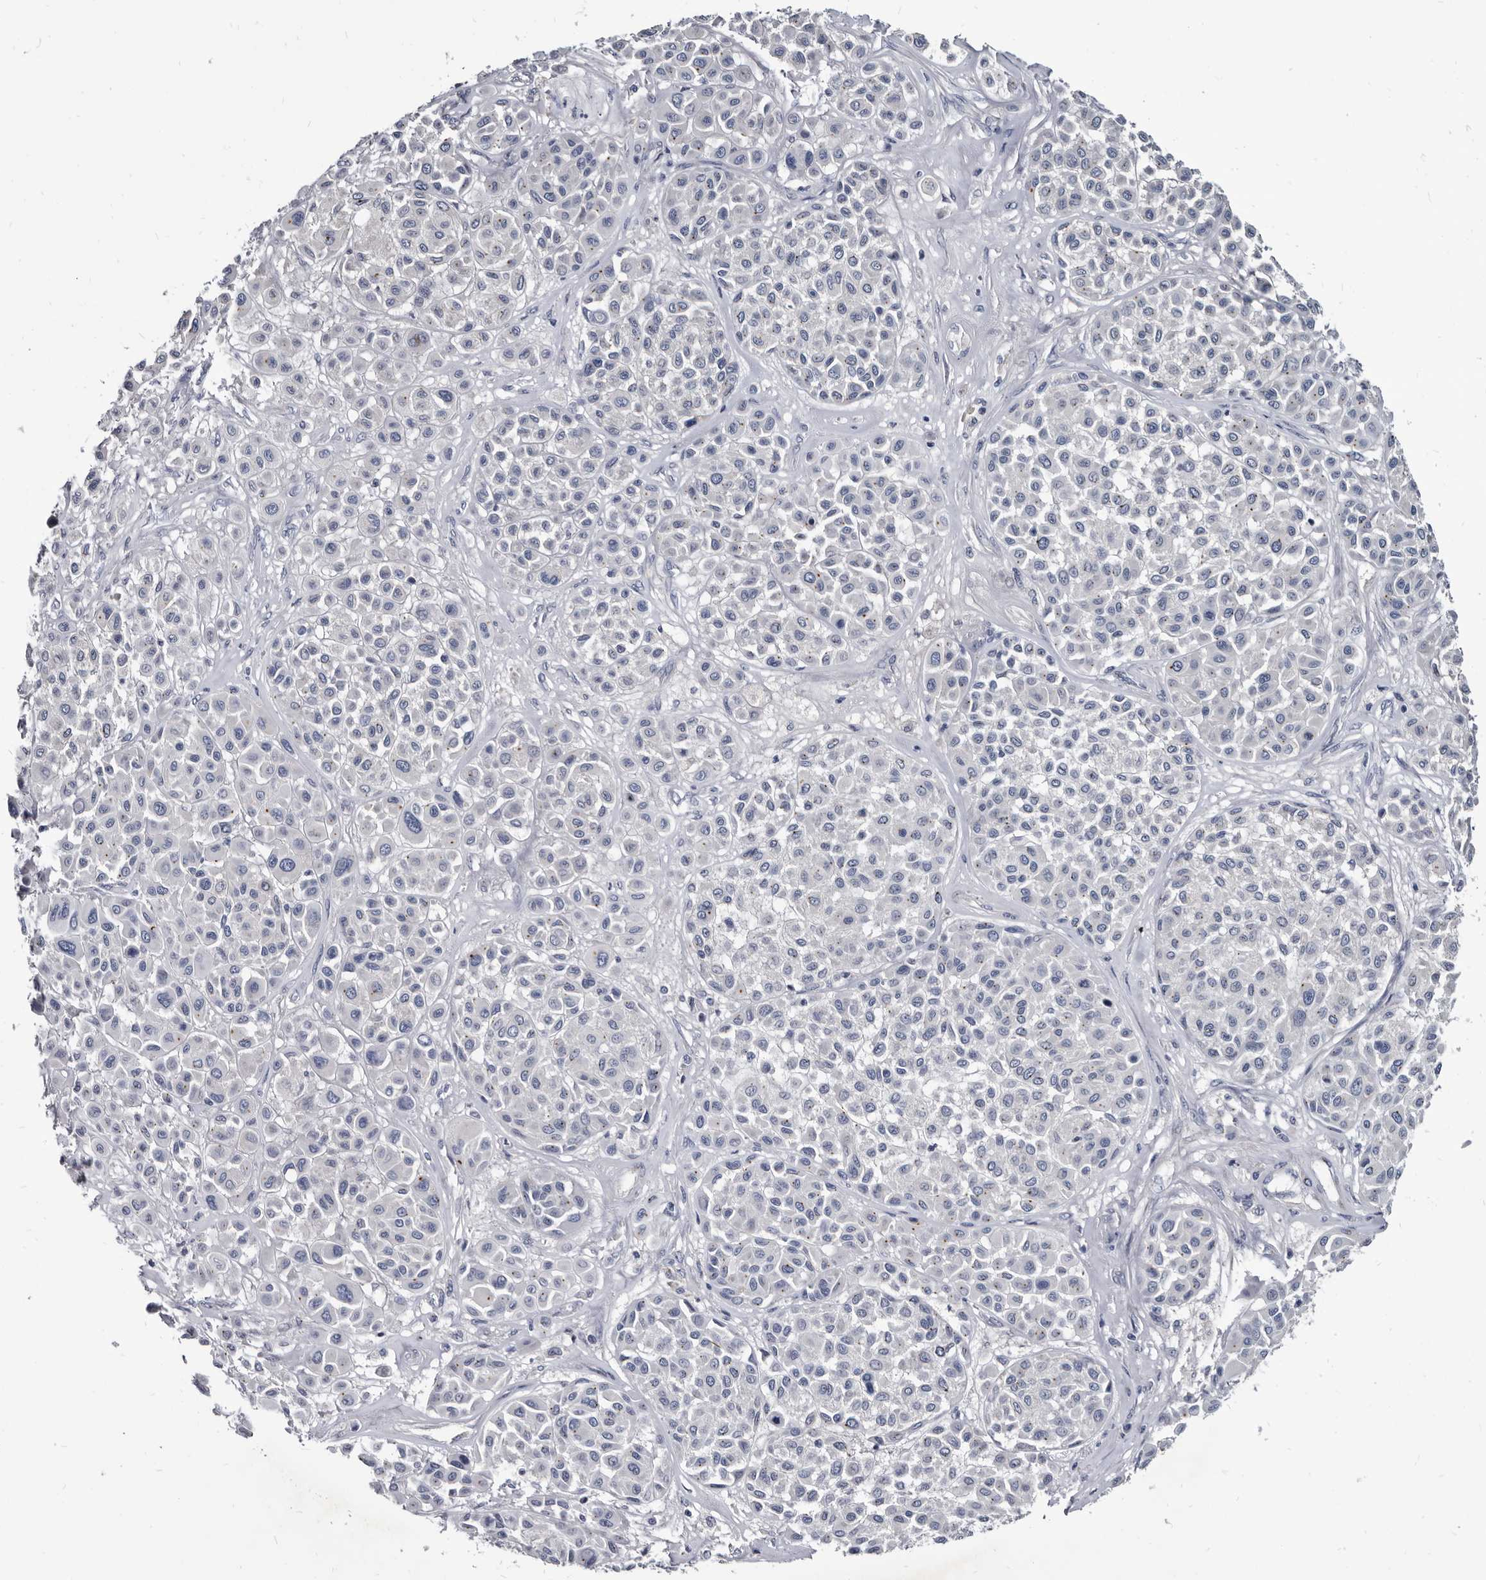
{"staining": {"intensity": "negative", "quantity": "none", "location": "none"}, "tissue": "melanoma", "cell_type": "Tumor cells", "image_type": "cancer", "snomed": [{"axis": "morphology", "description": "Malignant melanoma, Metastatic site"}, {"axis": "topography", "description": "Soft tissue"}], "caption": "IHC of human melanoma displays no positivity in tumor cells. The staining is performed using DAB brown chromogen with nuclei counter-stained in using hematoxylin.", "gene": "PRSS8", "patient": {"sex": "male", "age": 41}}